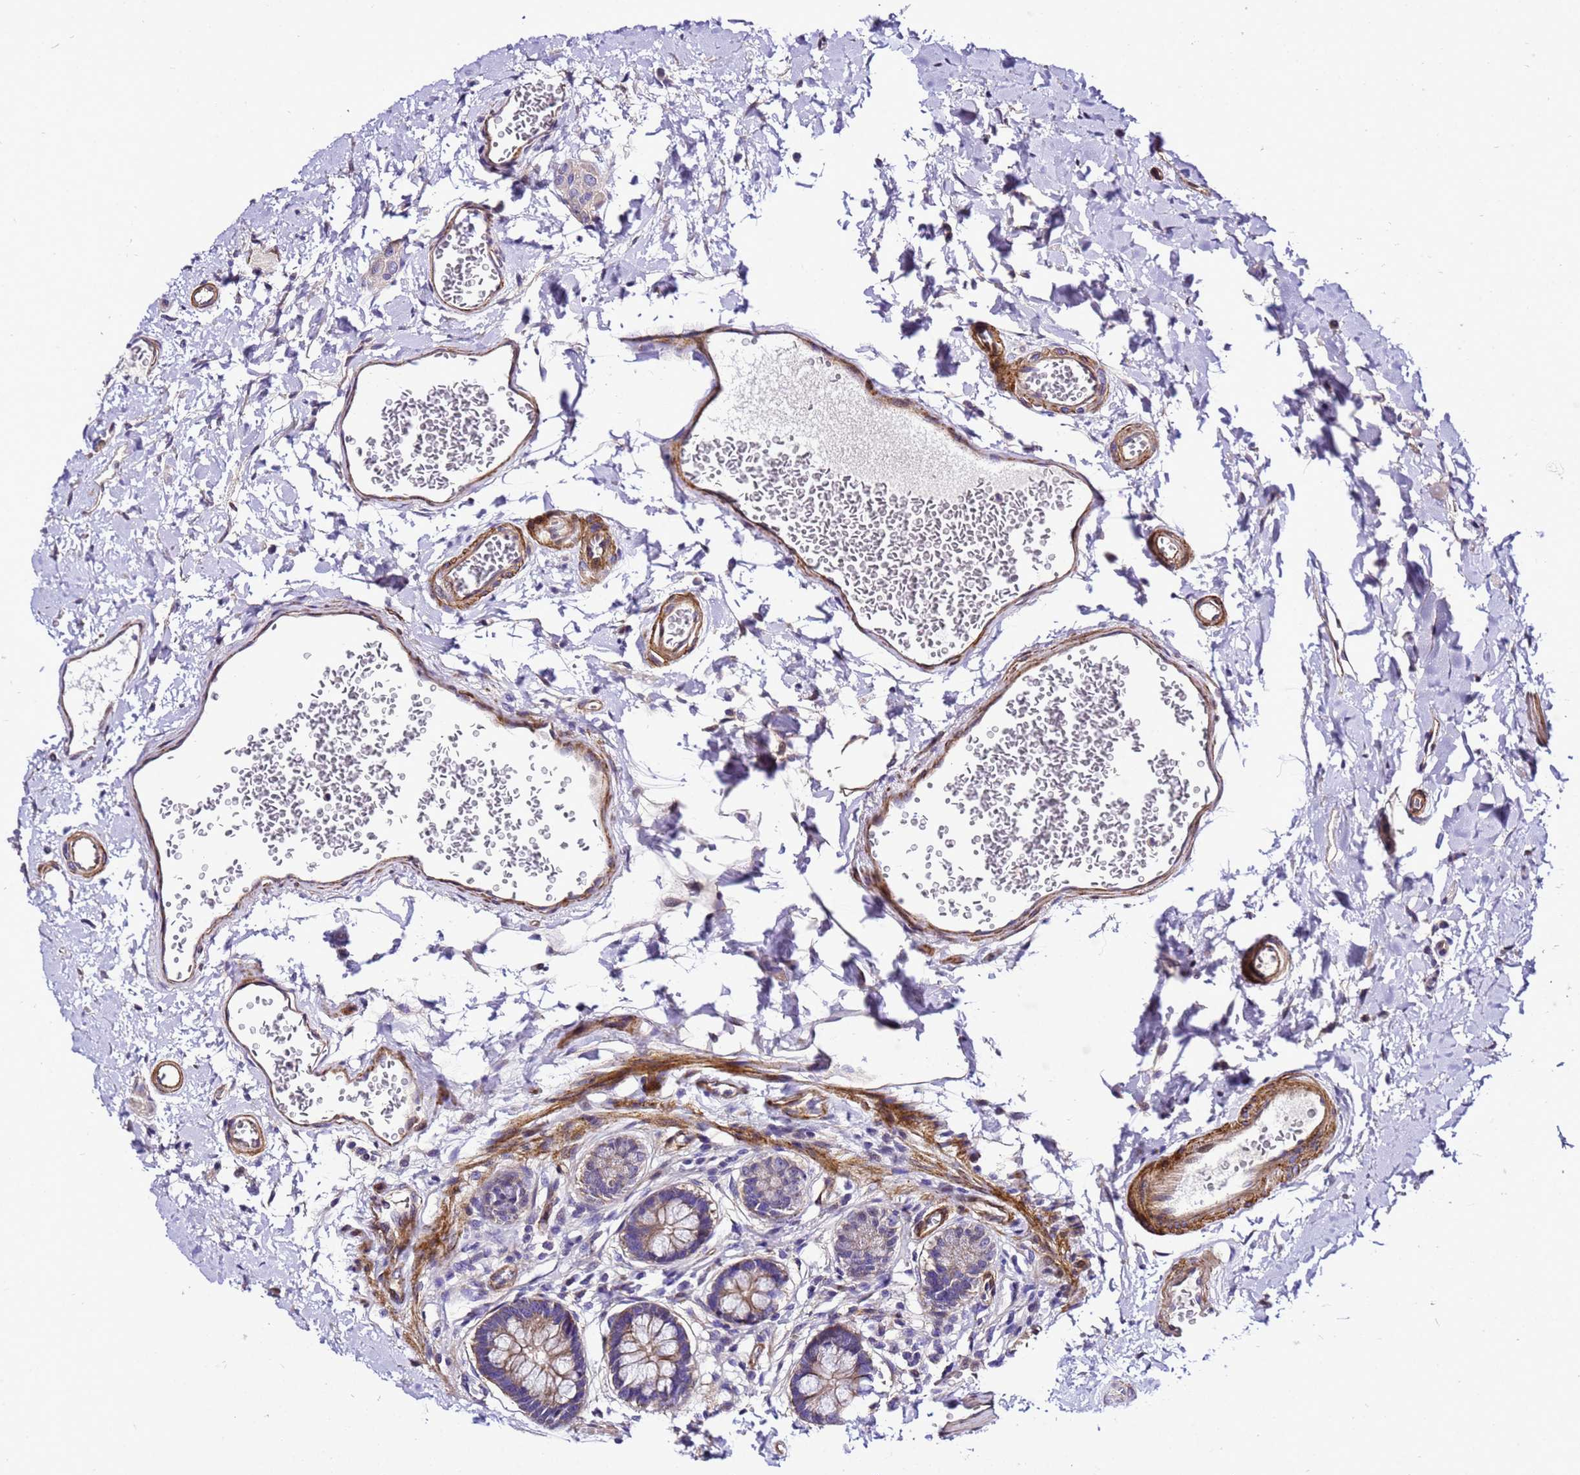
{"staining": {"intensity": "strong", "quantity": ">75%", "location": "cytoplasmic/membranous"}, "tissue": "small intestine", "cell_type": "Glandular cells", "image_type": "normal", "snomed": [{"axis": "morphology", "description": "Normal tissue, NOS"}, {"axis": "topography", "description": "Small intestine"}], "caption": "Small intestine stained with DAB immunohistochemistry exhibits high levels of strong cytoplasmic/membranous staining in approximately >75% of glandular cells. The protein is shown in brown color, while the nuclei are stained blue.", "gene": "ZNF417", "patient": {"sex": "male", "age": 52}}